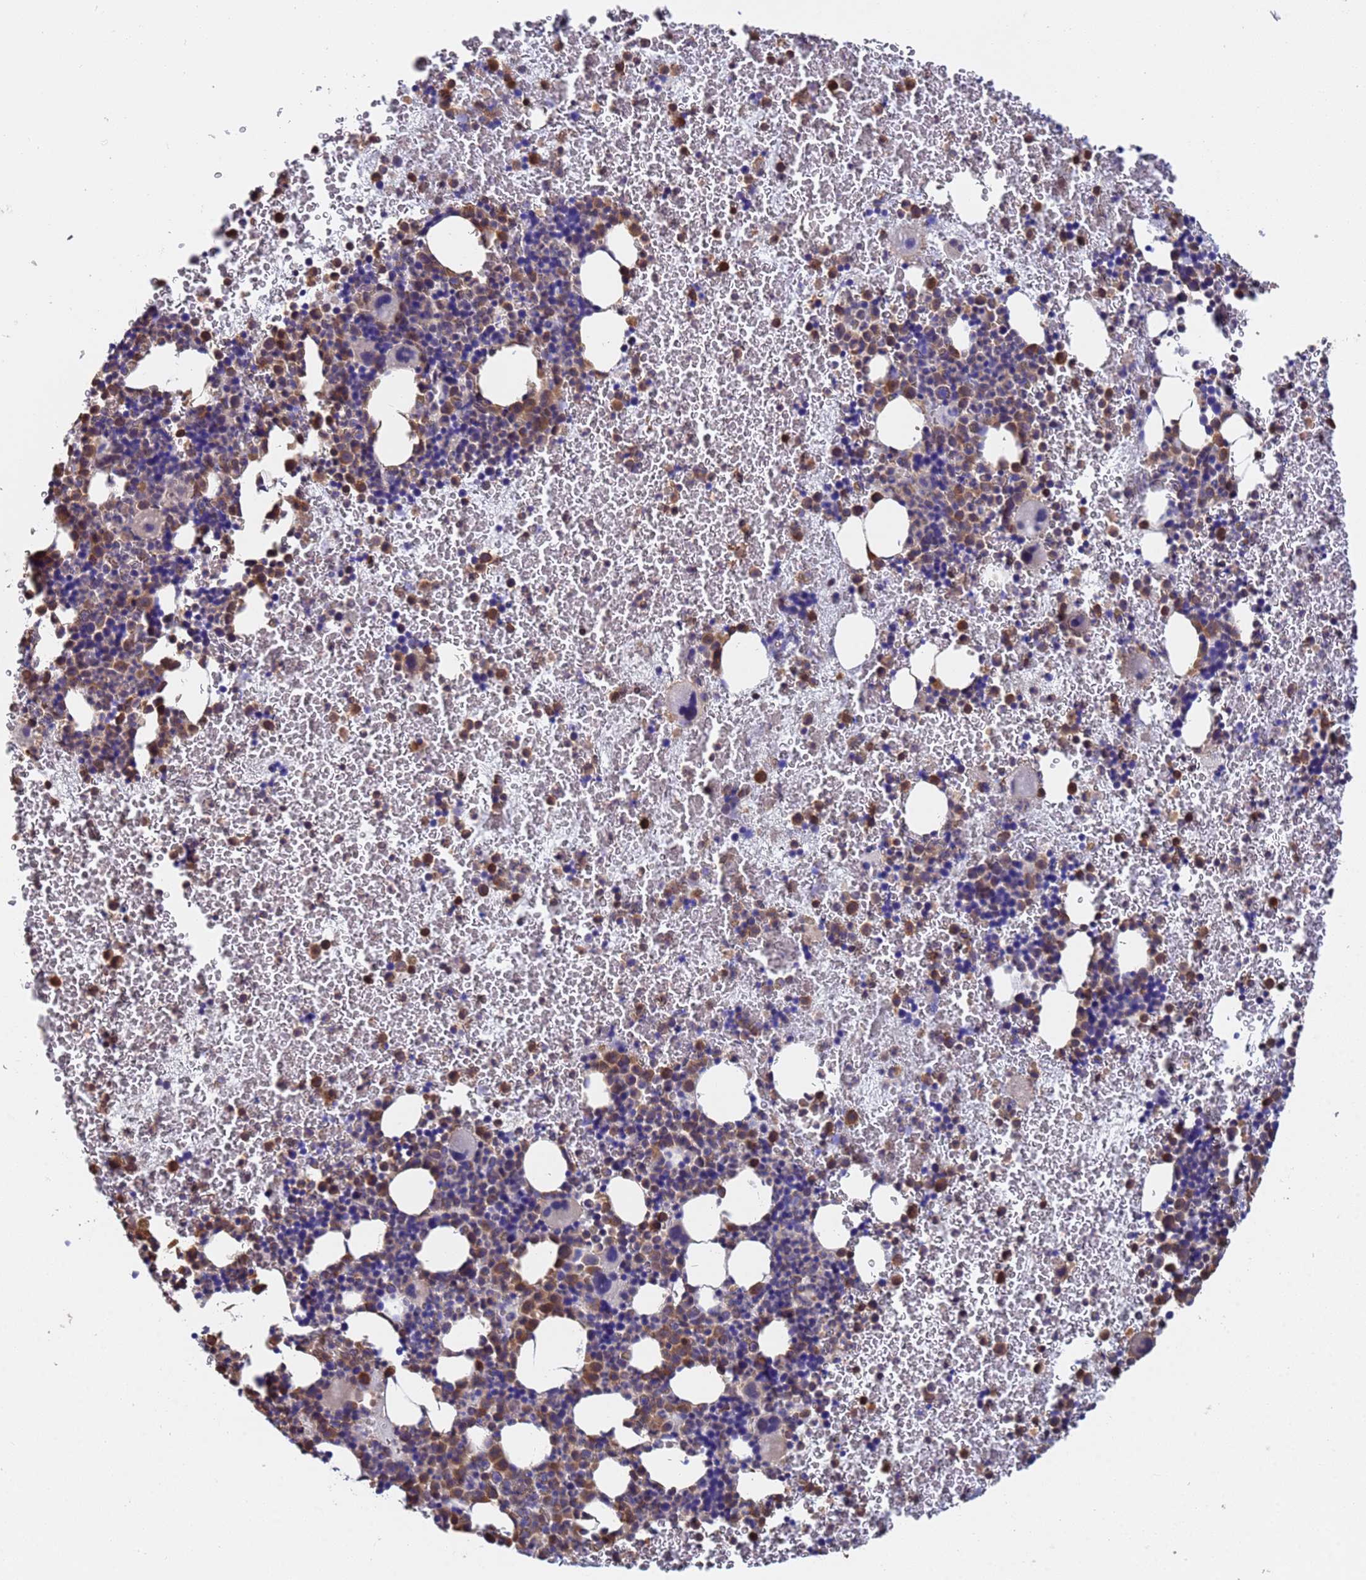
{"staining": {"intensity": "moderate", "quantity": "25%-75%", "location": "cytoplasmic/membranous"}, "tissue": "bone marrow", "cell_type": "Hematopoietic cells", "image_type": "normal", "snomed": [{"axis": "morphology", "description": "Normal tissue, NOS"}, {"axis": "topography", "description": "Bone marrow"}], "caption": "This image displays IHC staining of unremarkable human bone marrow, with medium moderate cytoplasmic/membranous positivity in approximately 25%-75% of hematopoietic cells.", "gene": "FAM25A", "patient": {"sex": "male", "age": 11}}